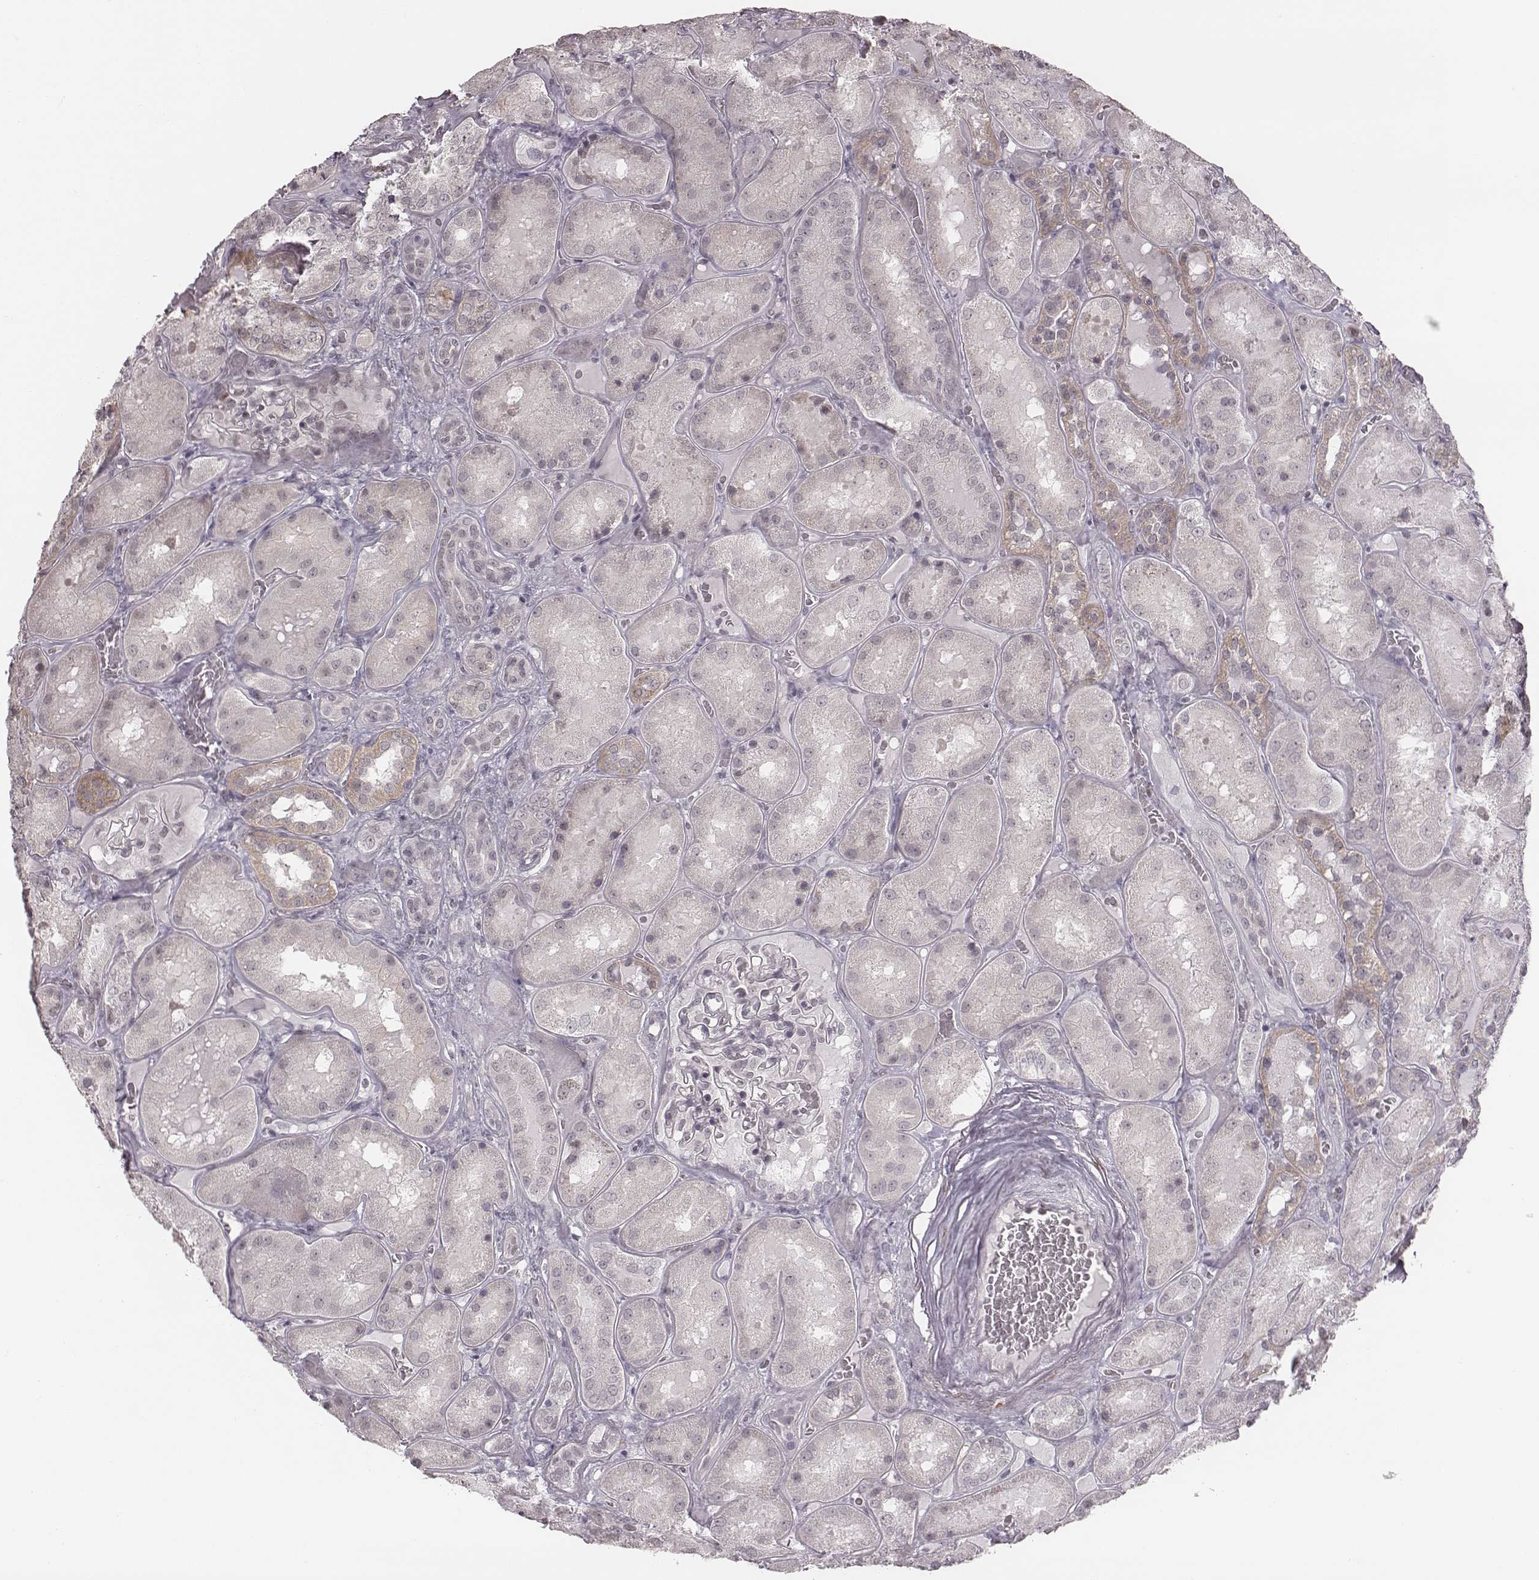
{"staining": {"intensity": "negative", "quantity": "none", "location": "none"}, "tissue": "kidney", "cell_type": "Cells in glomeruli", "image_type": "normal", "snomed": [{"axis": "morphology", "description": "Normal tissue, NOS"}, {"axis": "topography", "description": "Kidney"}], "caption": "This is an IHC micrograph of normal human kidney. There is no staining in cells in glomeruli.", "gene": "RPGRIP1", "patient": {"sex": "male", "age": 73}}